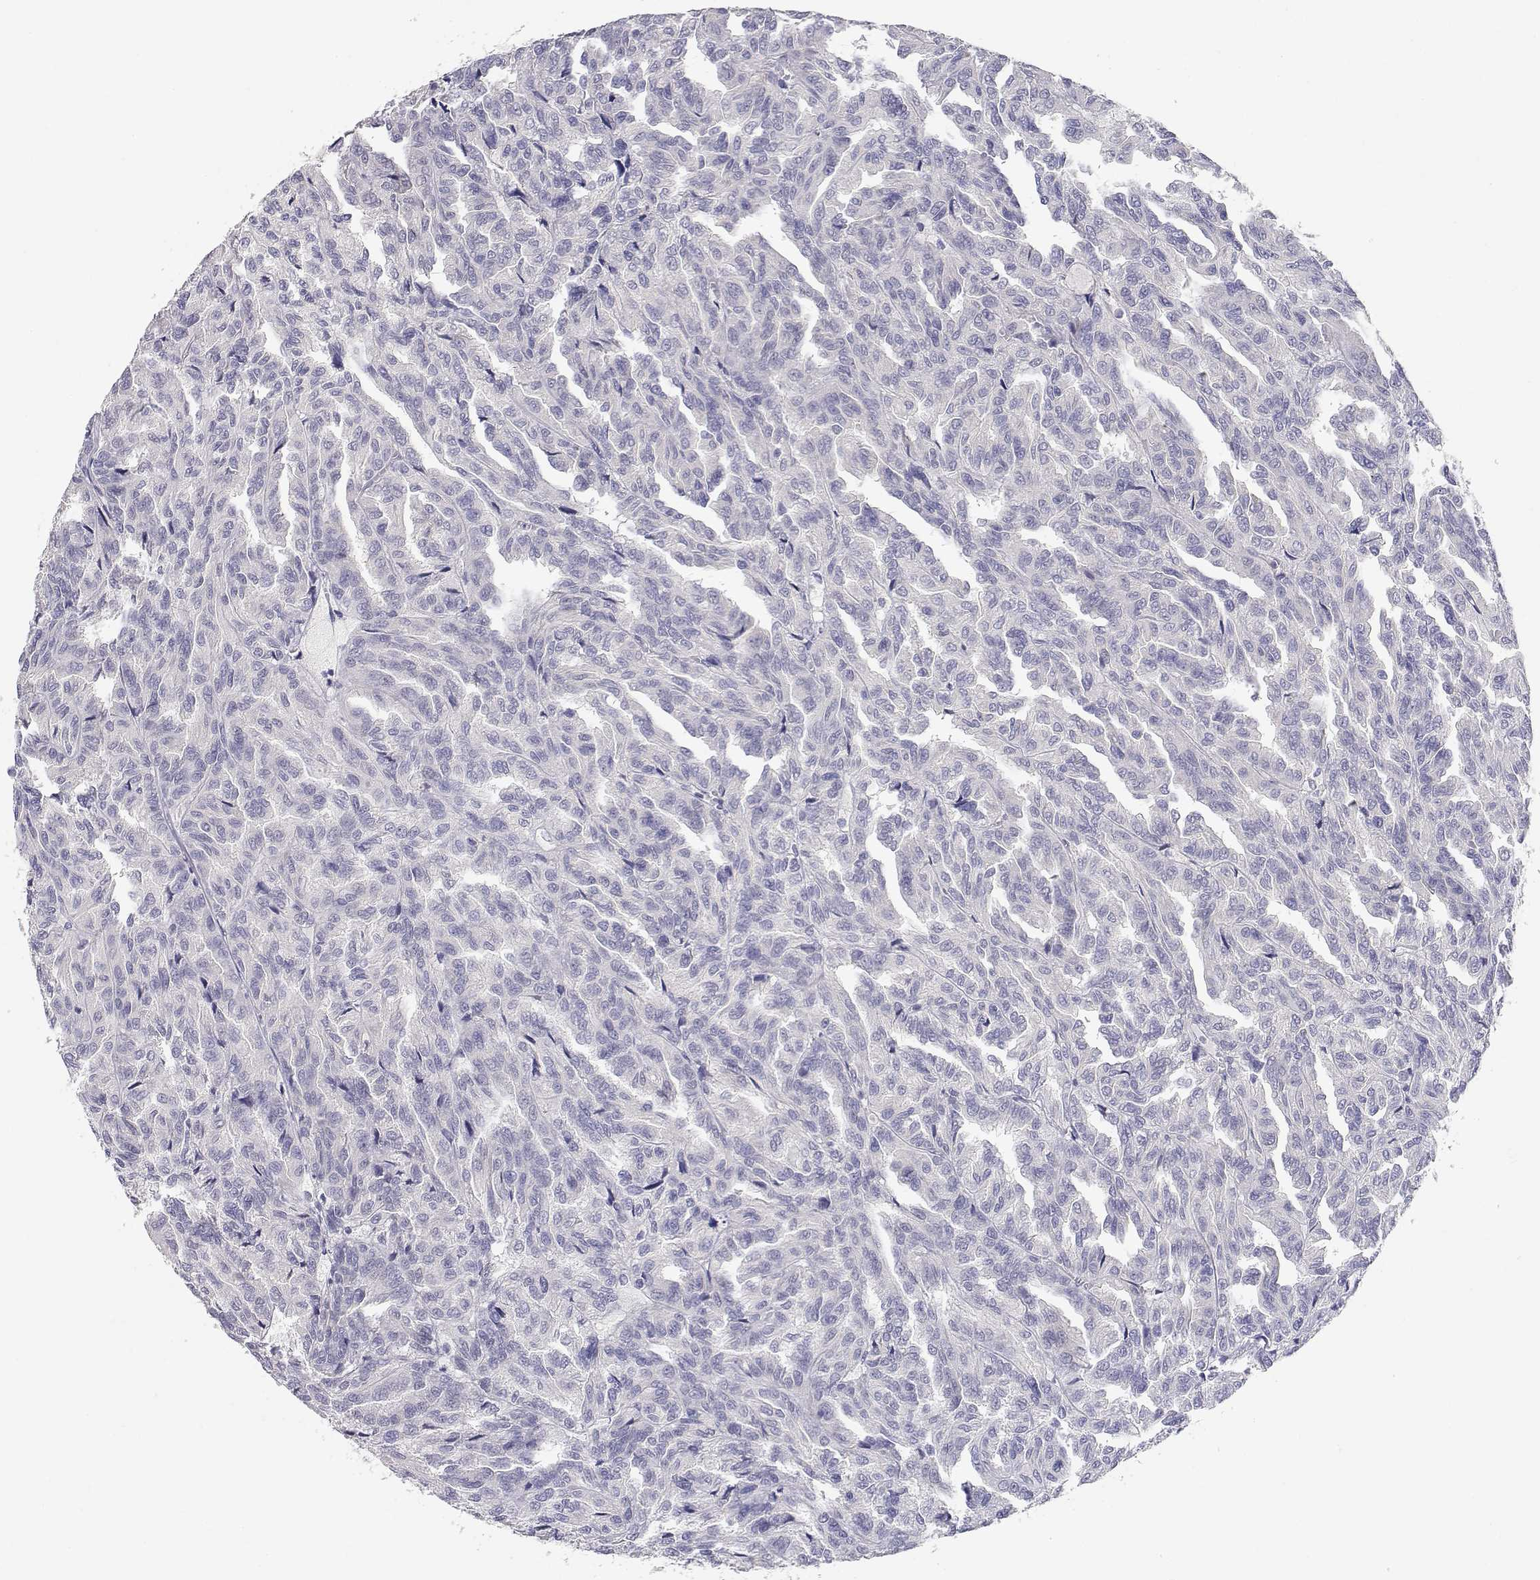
{"staining": {"intensity": "negative", "quantity": "none", "location": "none"}, "tissue": "renal cancer", "cell_type": "Tumor cells", "image_type": "cancer", "snomed": [{"axis": "morphology", "description": "Adenocarcinoma, NOS"}, {"axis": "topography", "description": "Kidney"}], "caption": "The immunohistochemistry photomicrograph has no significant positivity in tumor cells of renal cancer (adenocarcinoma) tissue.", "gene": "ADA", "patient": {"sex": "male", "age": 79}}